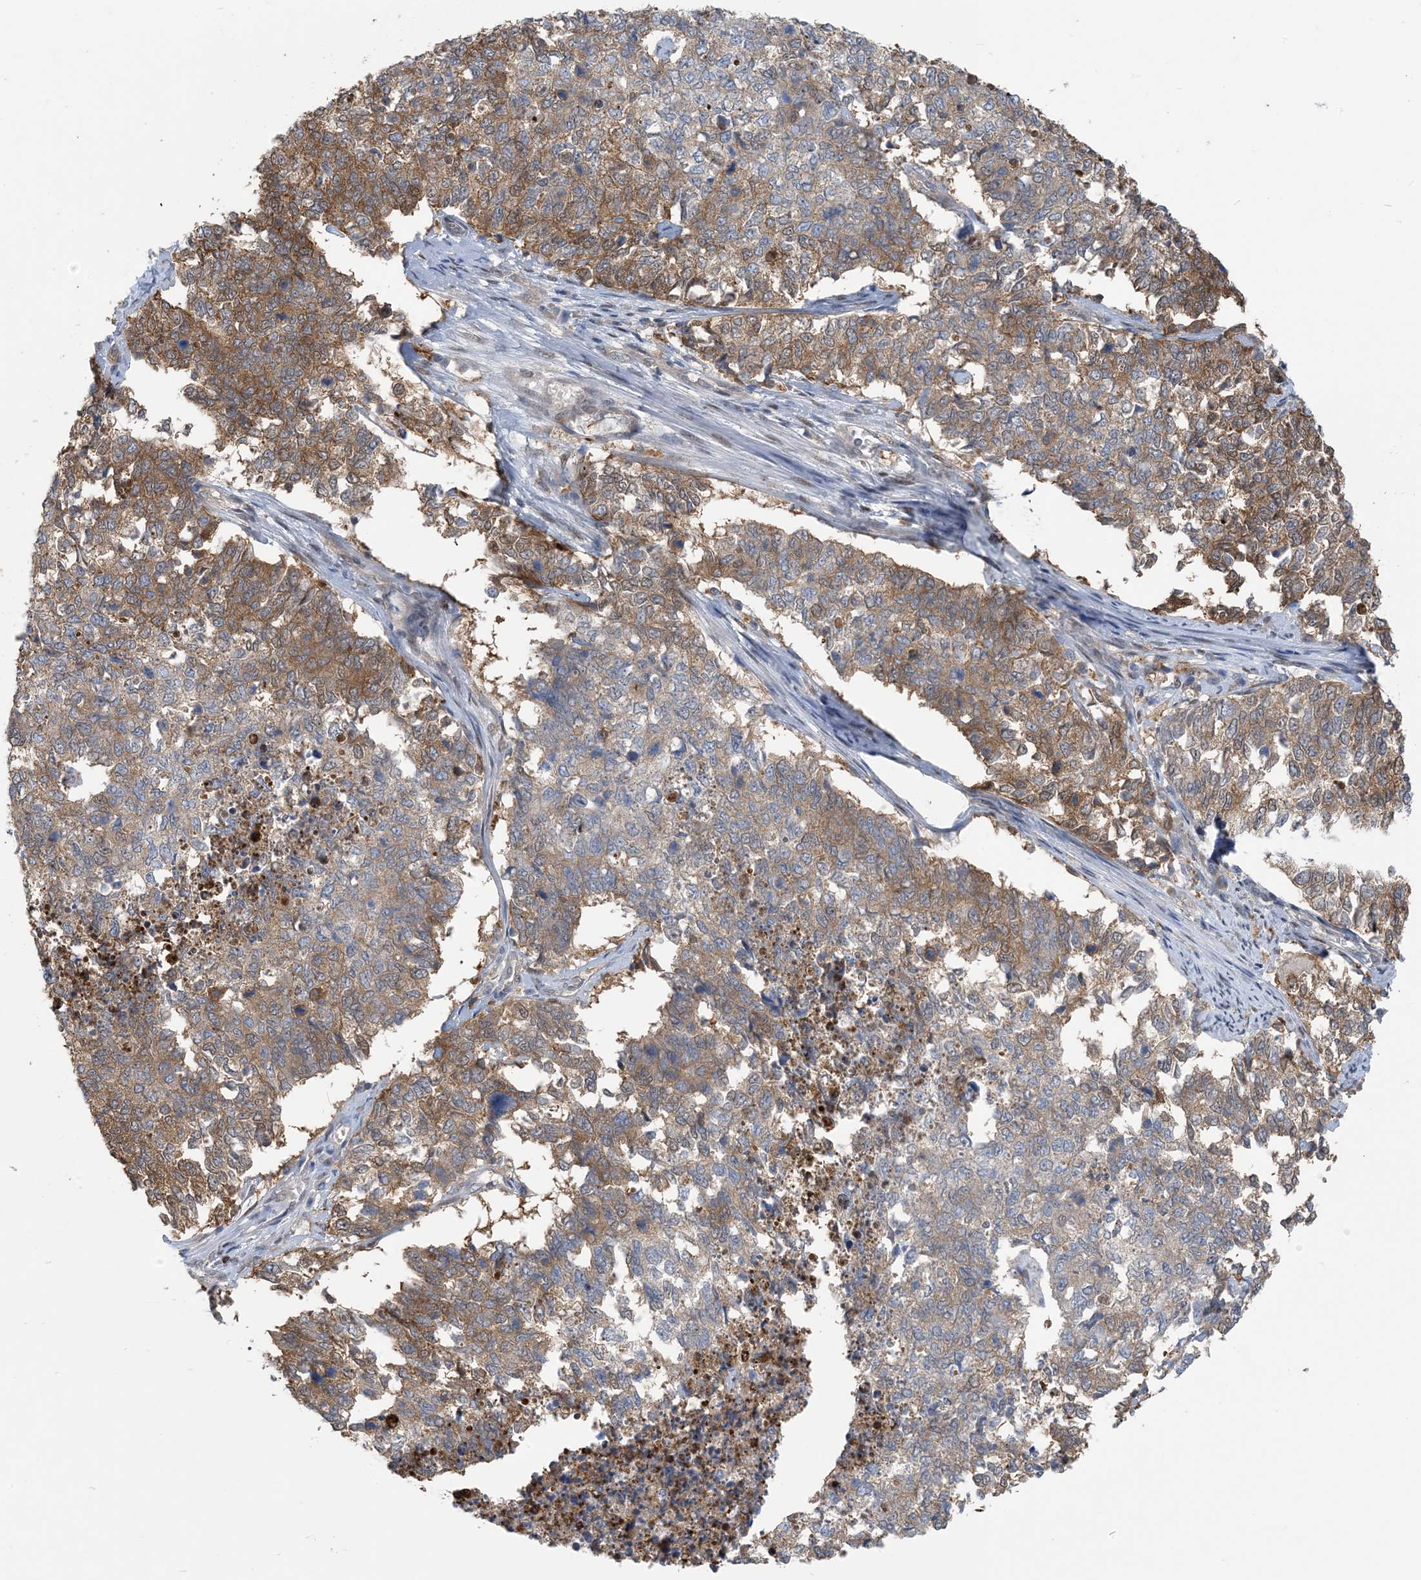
{"staining": {"intensity": "moderate", "quantity": ">75%", "location": "cytoplasmic/membranous"}, "tissue": "cervical cancer", "cell_type": "Tumor cells", "image_type": "cancer", "snomed": [{"axis": "morphology", "description": "Squamous cell carcinoma, NOS"}, {"axis": "topography", "description": "Cervix"}], "caption": "A high-resolution histopathology image shows immunohistochemistry staining of cervical squamous cell carcinoma, which displays moderate cytoplasmic/membranous expression in about >75% of tumor cells.", "gene": "ZC3H12A", "patient": {"sex": "female", "age": 63}}